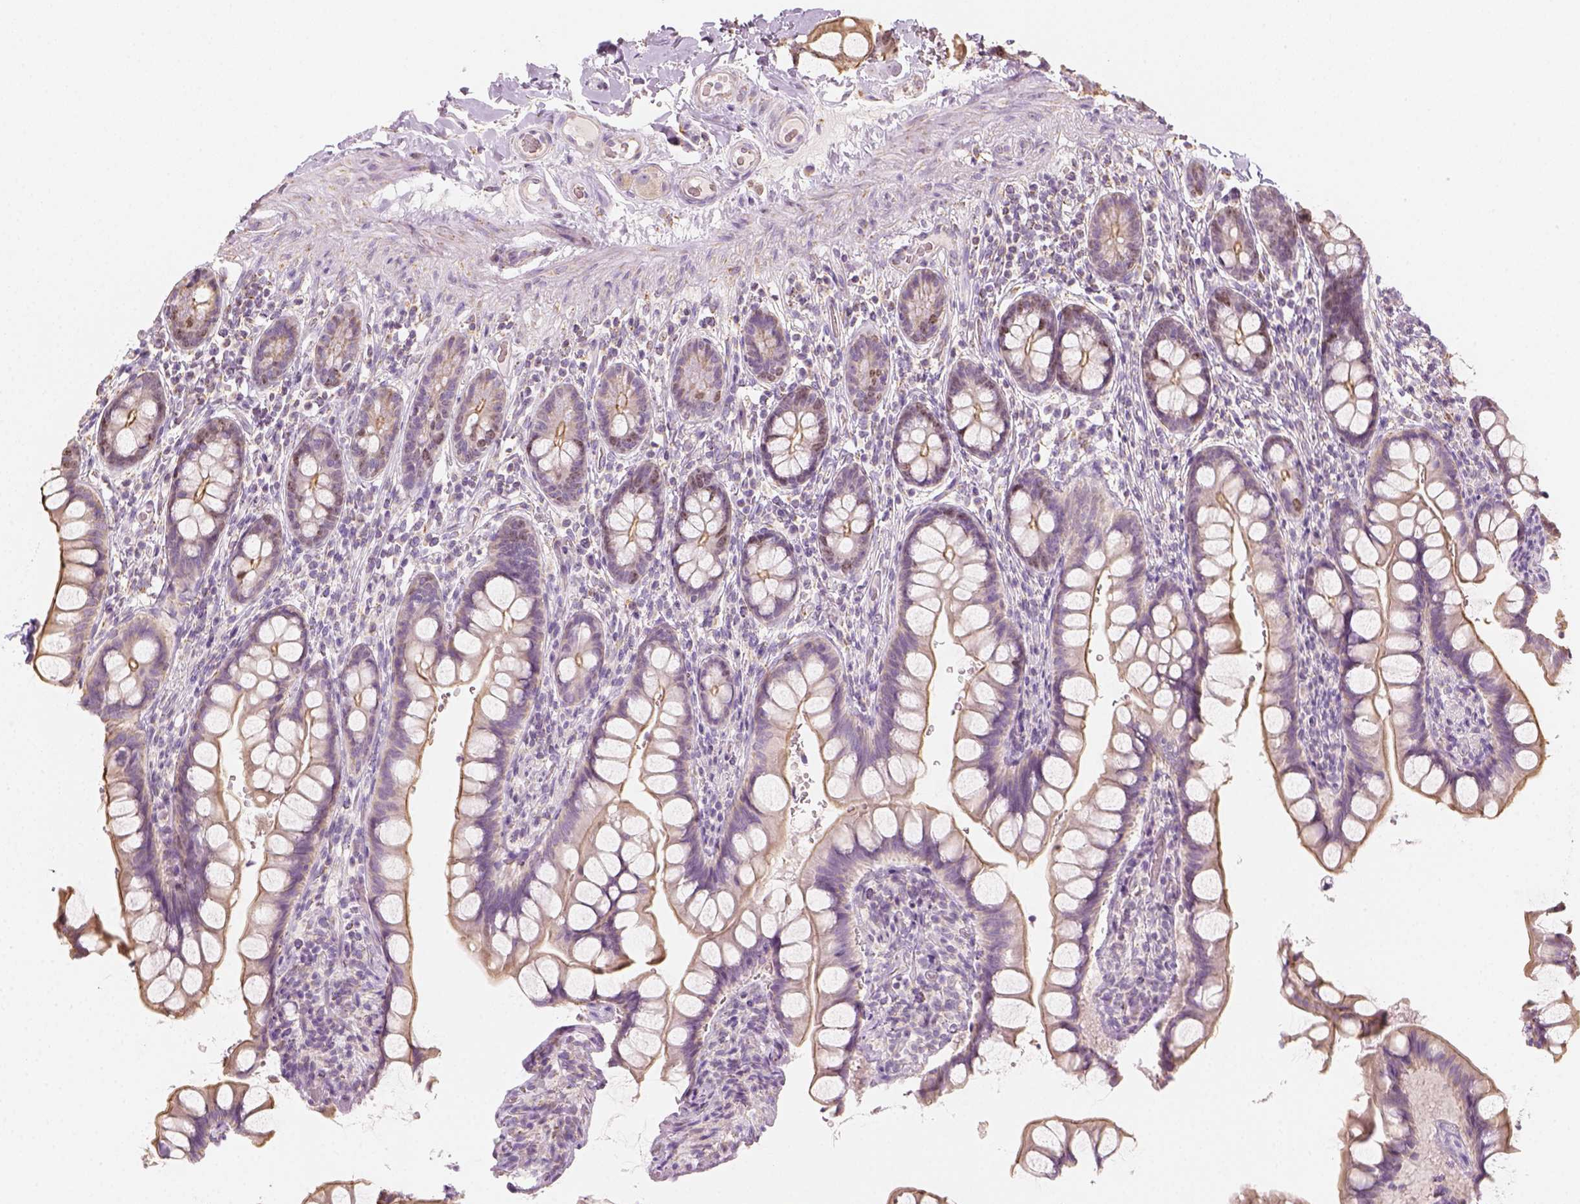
{"staining": {"intensity": "moderate", "quantity": "<25%", "location": "cytoplasmic/membranous"}, "tissue": "small intestine", "cell_type": "Glandular cells", "image_type": "normal", "snomed": [{"axis": "morphology", "description": "Normal tissue, NOS"}, {"axis": "topography", "description": "Small intestine"}], "caption": "Small intestine stained with DAB immunohistochemistry (IHC) demonstrates low levels of moderate cytoplasmic/membranous expression in about <25% of glandular cells.", "gene": "LCA5", "patient": {"sex": "male", "age": 70}}